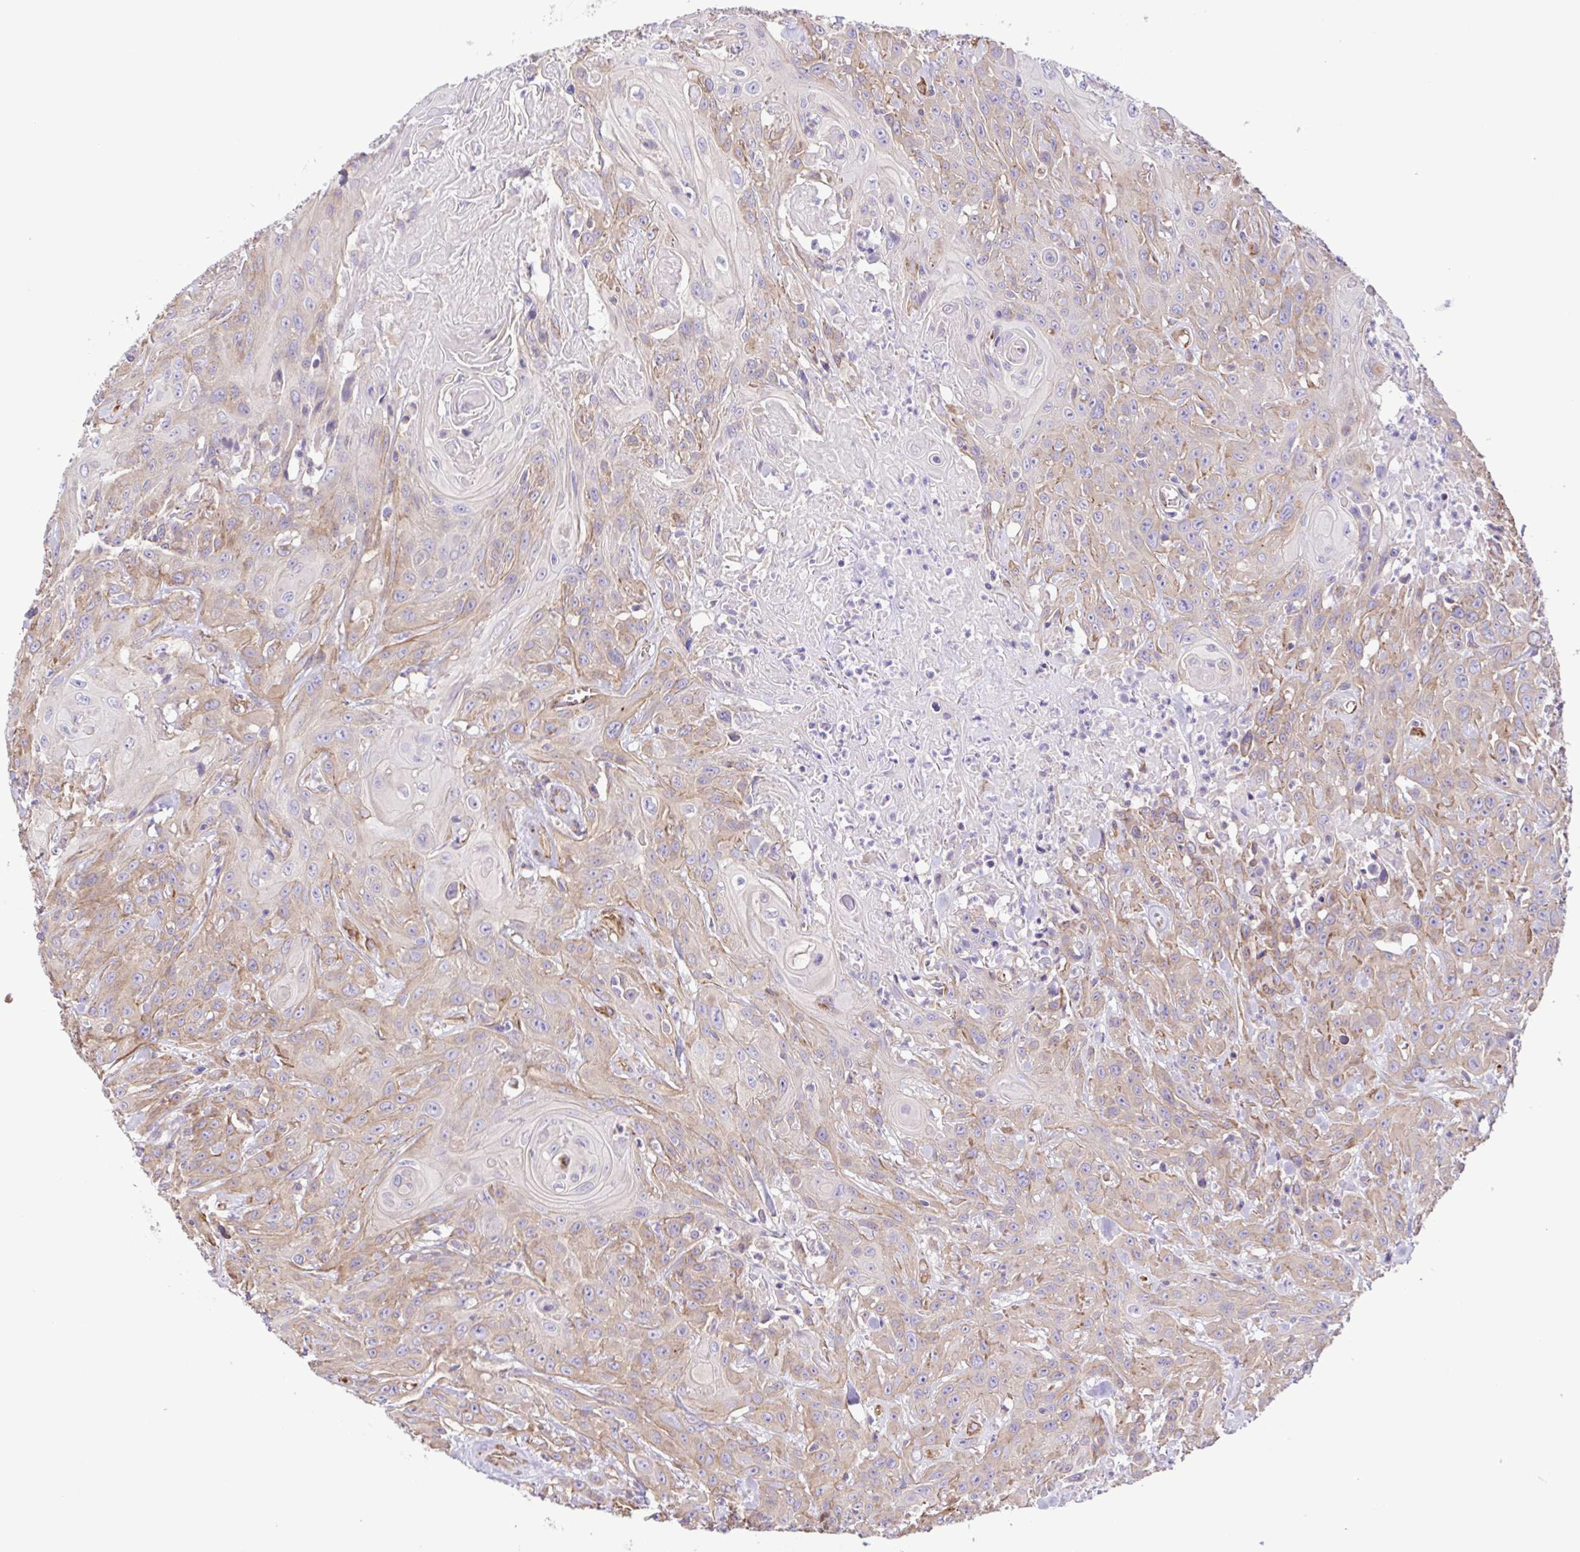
{"staining": {"intensity": "weak", "quantity": "25%-75%", "location": "cytoplasmic/membranous"}, "tissue": "head and neck cancer", "cell_type": "Tumor cells", "image_type": "cancer", "snomed": [{"axis": "morphology", "description": "Squamous cell carcinoma, NOS"}, {"axis": "topography", "description": "Skin"}, {"axis": "topography", "description": "Head-Neck"}], "caption": "Human squamous cell carcinoma (head and neck) stained with a brown dye demonstrates weak cytoplasmic/membranous positive staining in about 25%-75% of tumor cells.", "gene": "FLT1", "patient": {"sex": "male", "age": 80}}